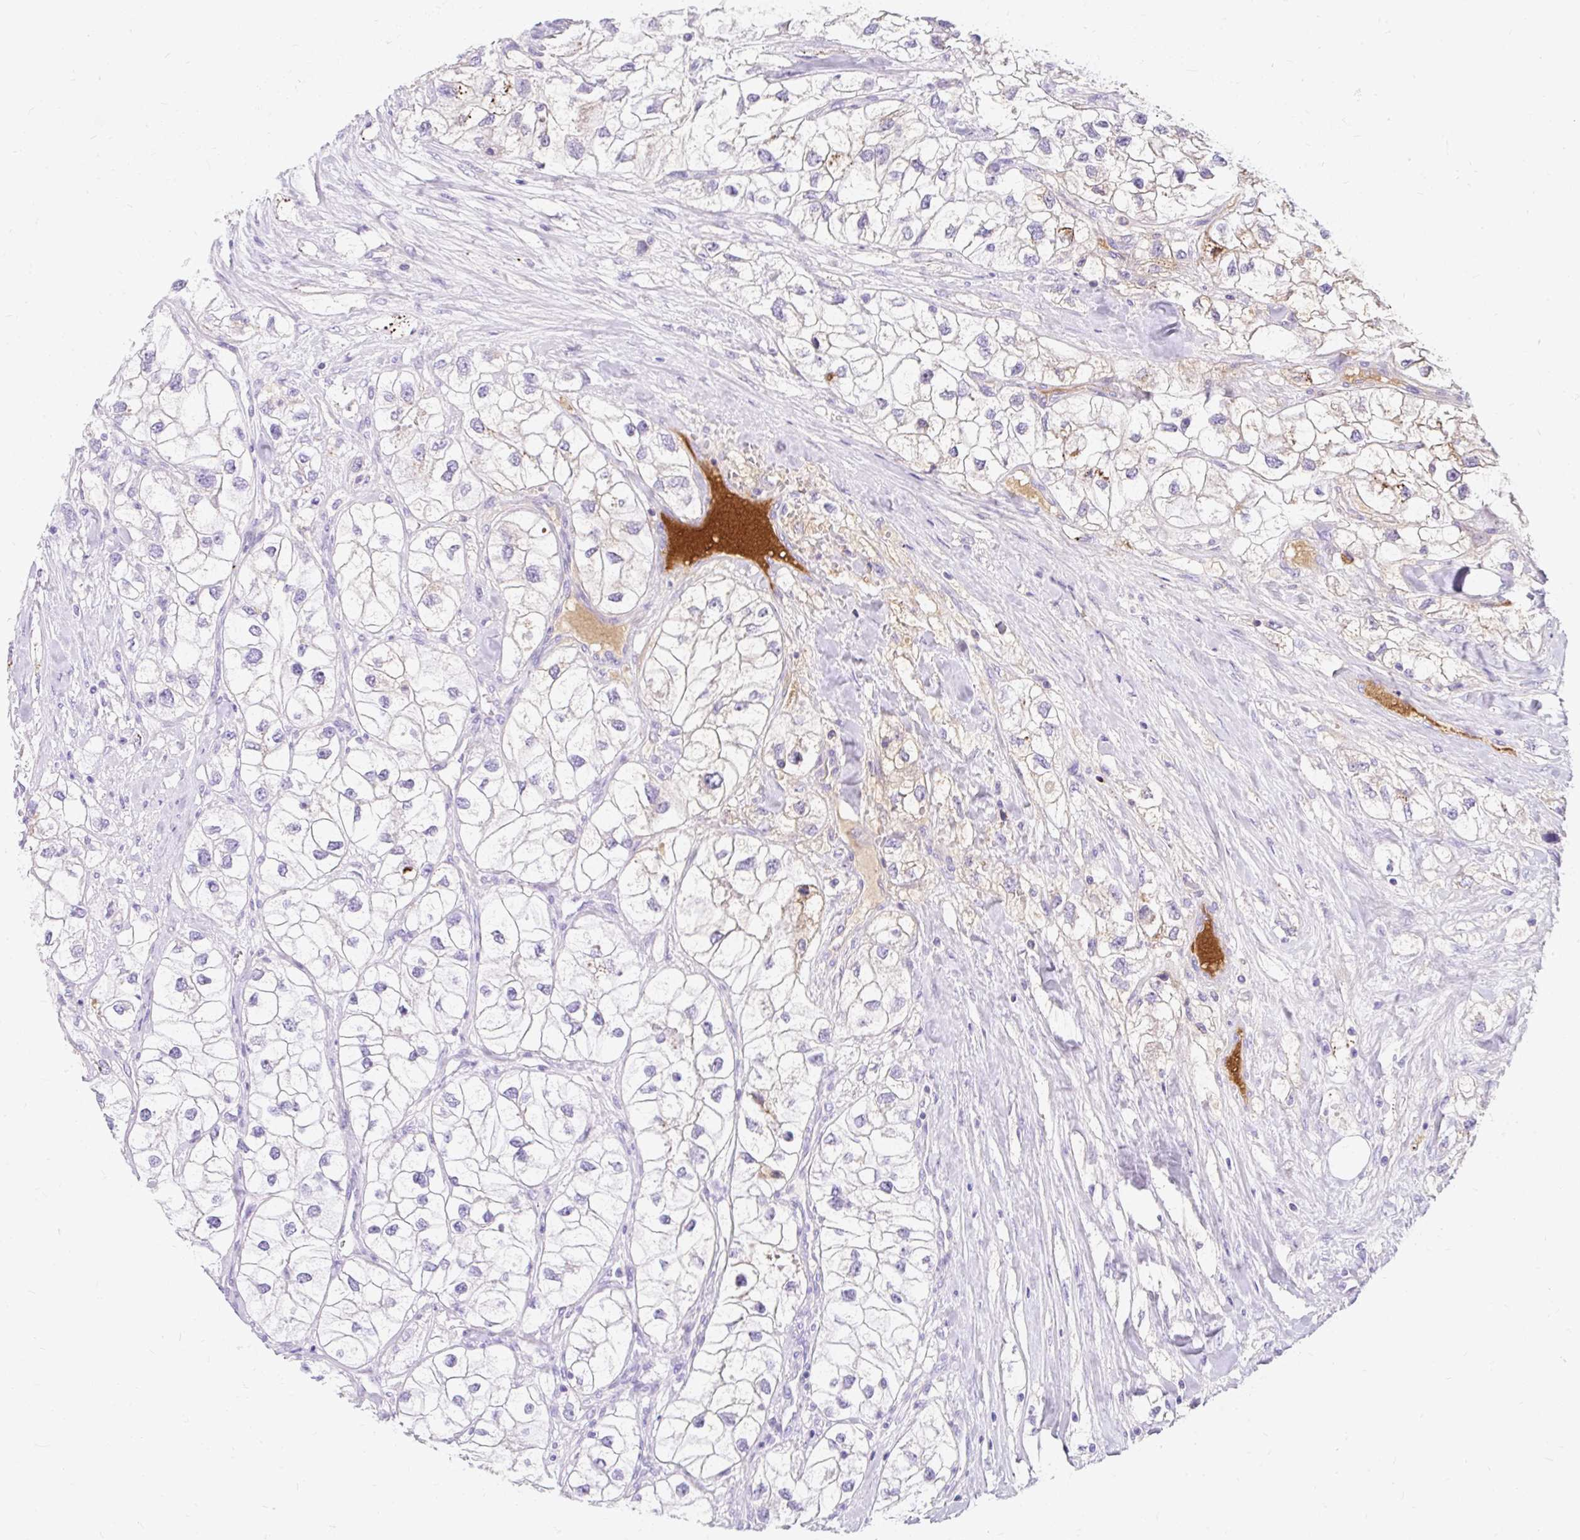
{"staining": {"intensity": "negative", "quantity": "none", "location": "none"}, "tissue": "renal cancer", "cell_type": "Tumor cells", "image_type": "cancer", "snomed": [{"axis": "morphology", "description": "Adenocarcinoma, NOS"}, {"axis": "topography", "description": "Kidney"}], "caption": "High magnification brightfield microscopy of renal adenocarcinoma stained with DAB (brown) and counterstained with hematoxylin (blue): tumor cells show no significant expression.", "gene": "APOC4-APOC2", "patient": {"sex": "male", "age": 59}}